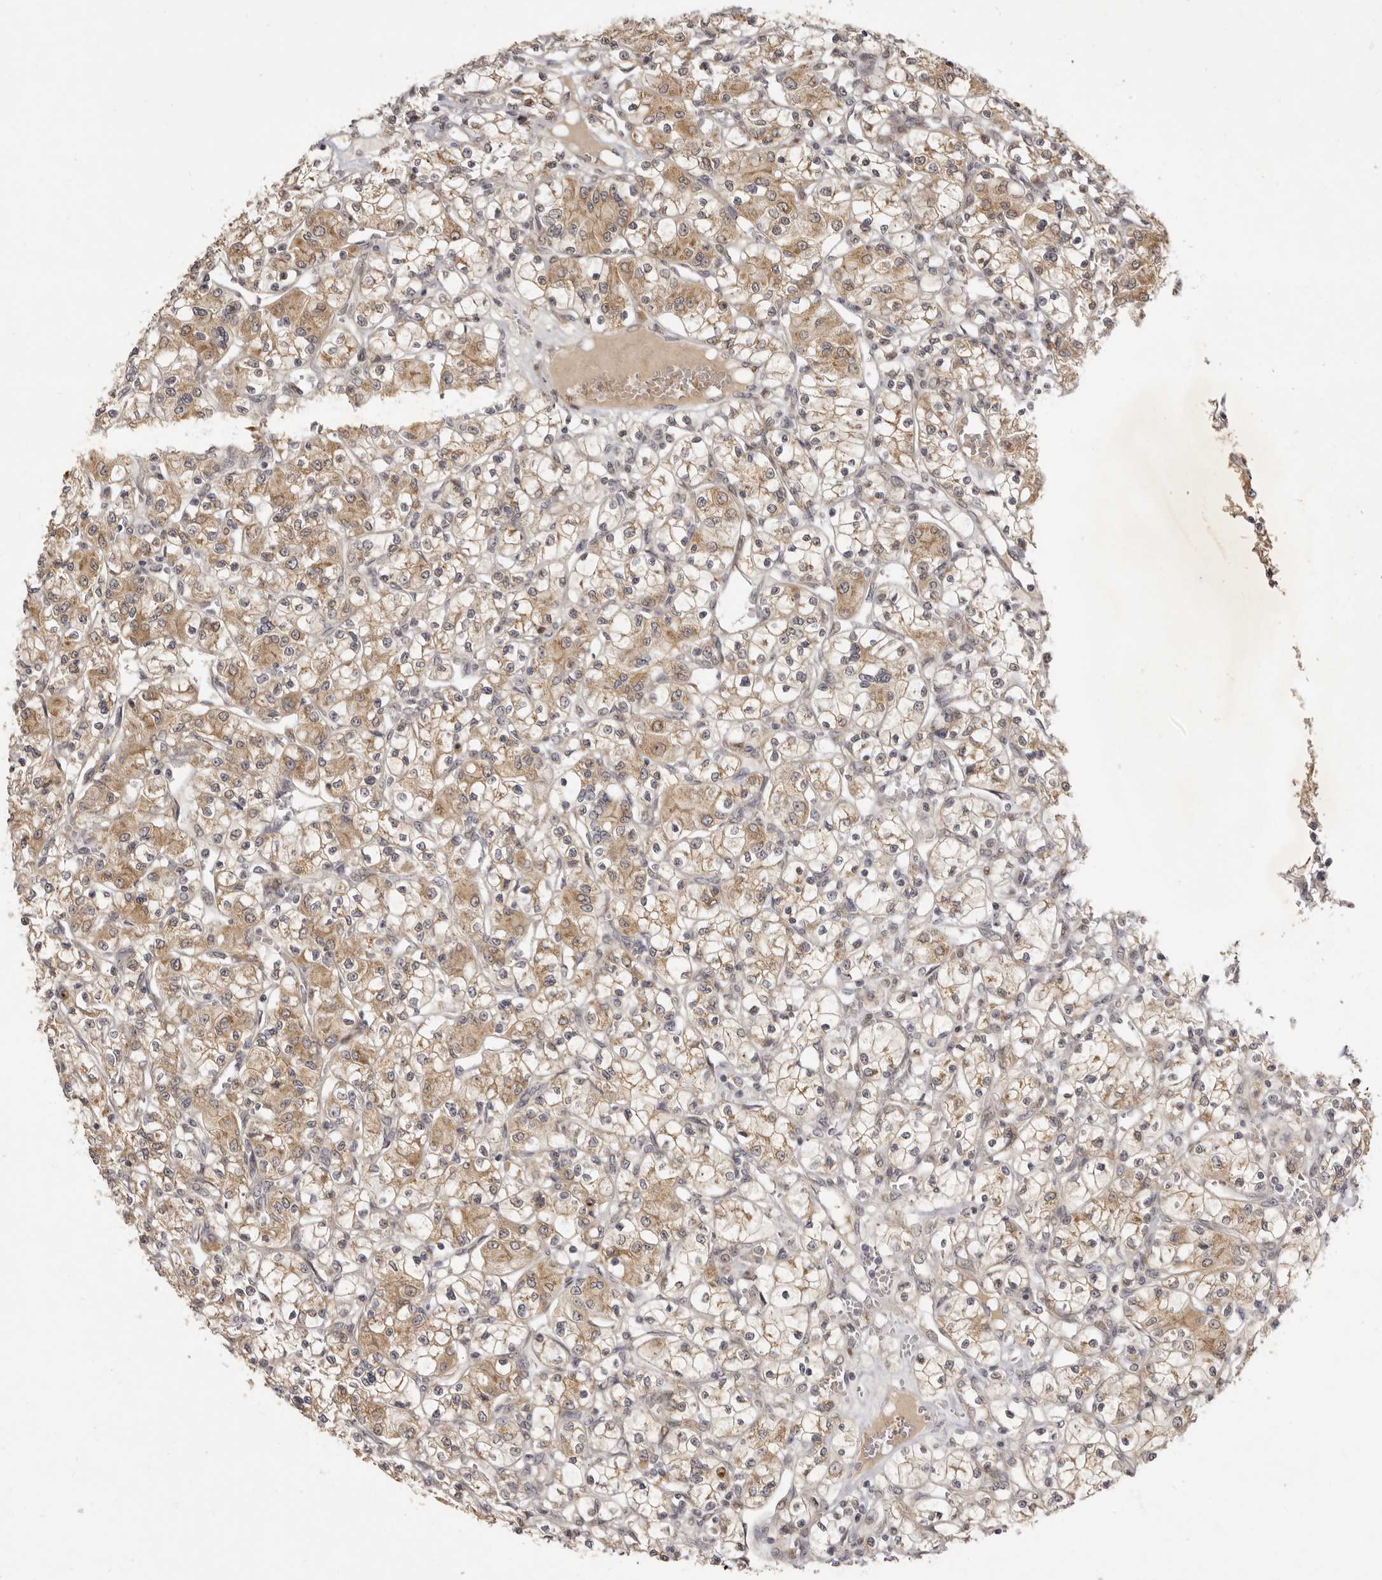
{"staining": {"intensity": "moderate", "quantity": ">75%", "location": "cytoplasmic/membranous"}, "tissue": "renal cancer", "cell_type": "Tumor cells", "image_type": "cancer", "snomed": [{"axis": "morphology", "description": "Adenocarcinoma, NOS"}, {"axis": "topography", "description": "Kidney"}], "caption": "Human renal cancer (adenocarcinoma) stained for a protein (brown) reveals moderate cytoplasmic/membranous positive expression in about >75% of tumor cells.", "gene": "ZNF326", "patient": {"sex": "female", "age": 59}}